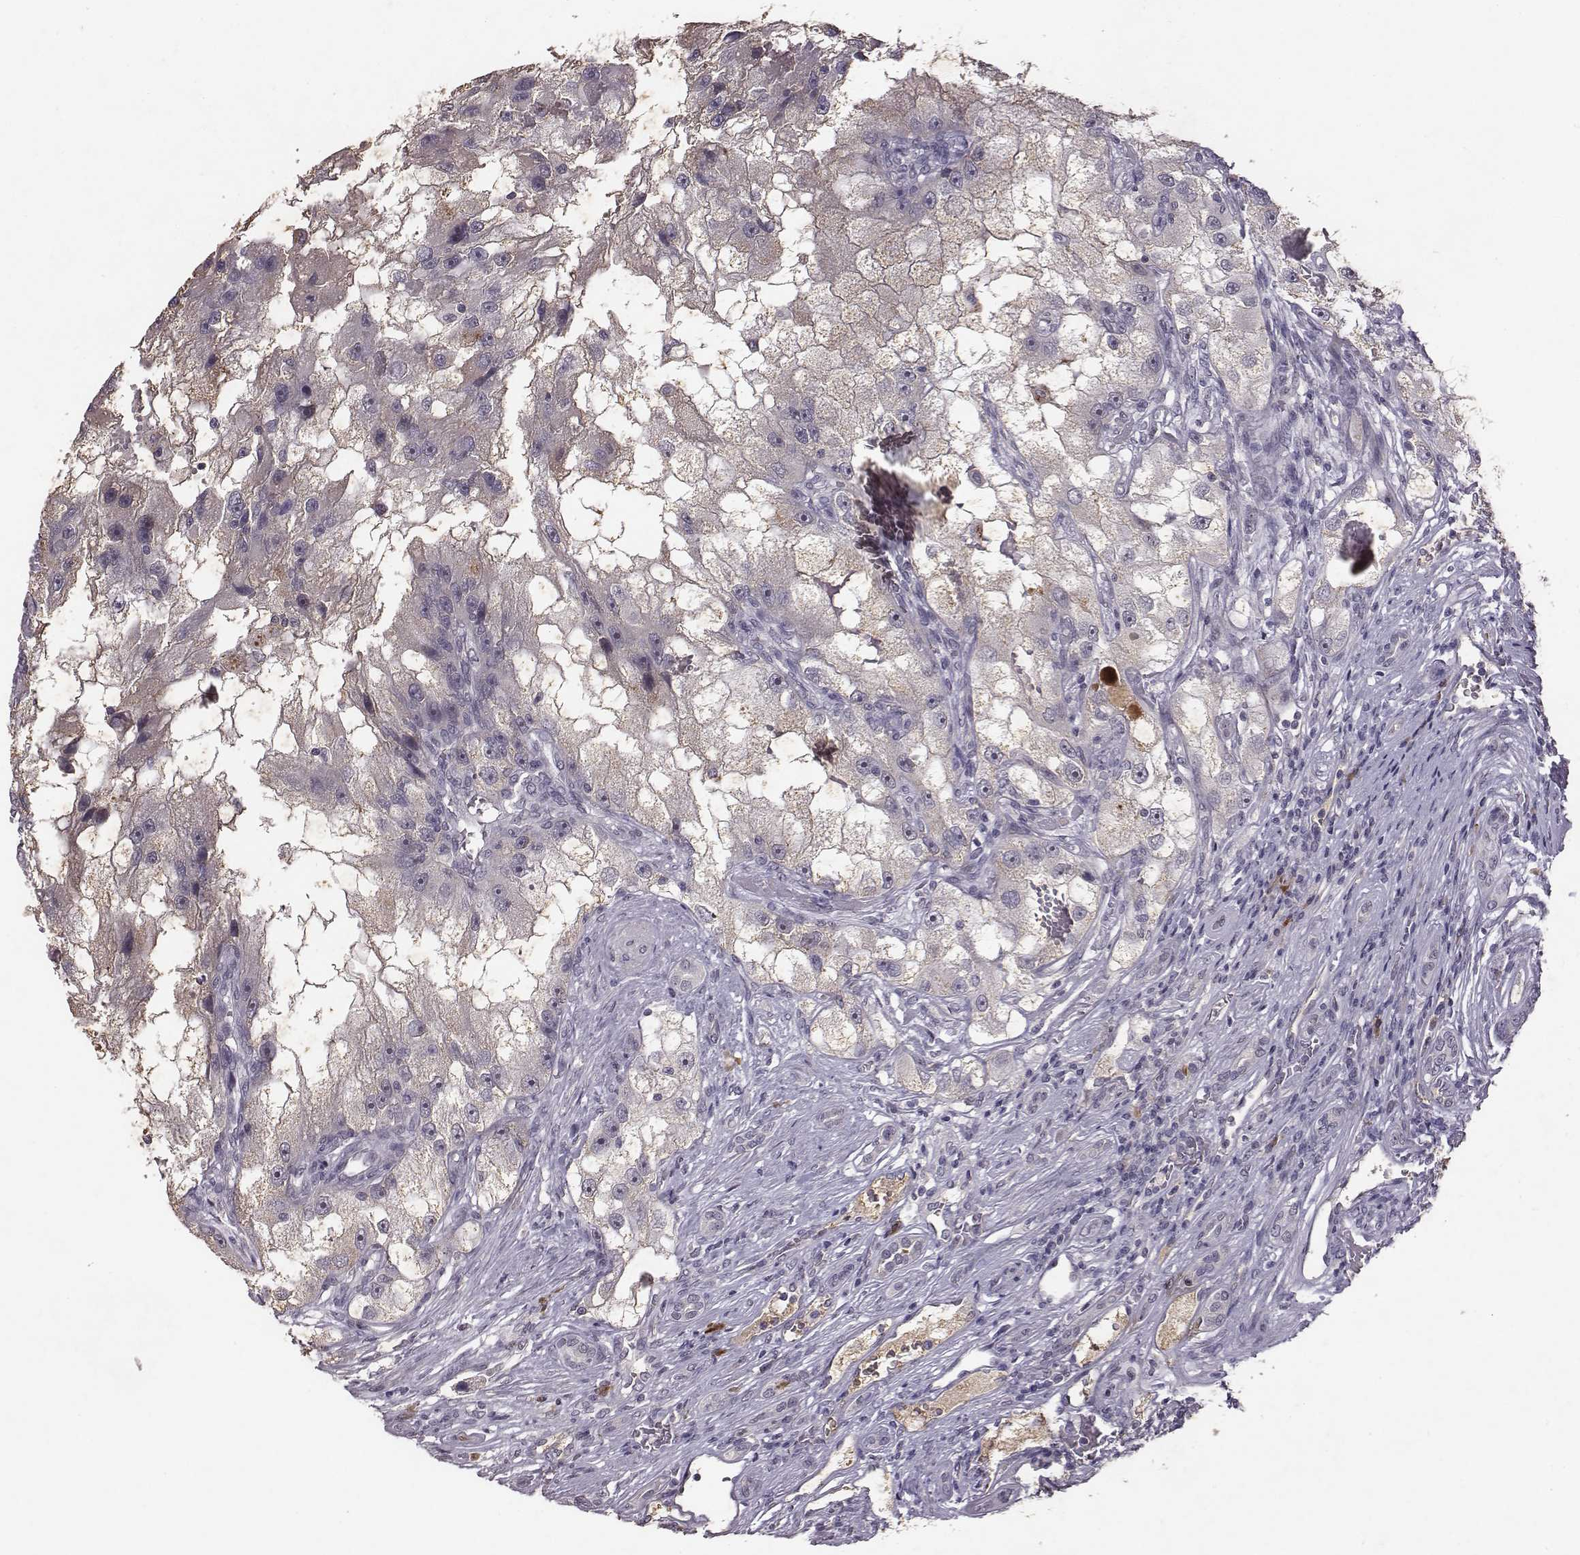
{"staining": {"intensity": "negative", "quantity": "none", "location": "none"}, "tissue": "renal cancer", "cell_type": "Tumor cells", "image_type": "cancer", "snomed": [{"axis": "morphology", "description": "Adenocarcinoma, NOS"}, {"axis": "topography", "description": "Kidney"}], "caption": "Immunohistochemical staining of renal cancer displays no significant staining in tumor cells. (Brightfield microscopy of DAB (3,3'-diaminobenzidine) IHC at high magnification).", "gene": "SLC22A6", "patient": {"sex": "male", "age": 63}}